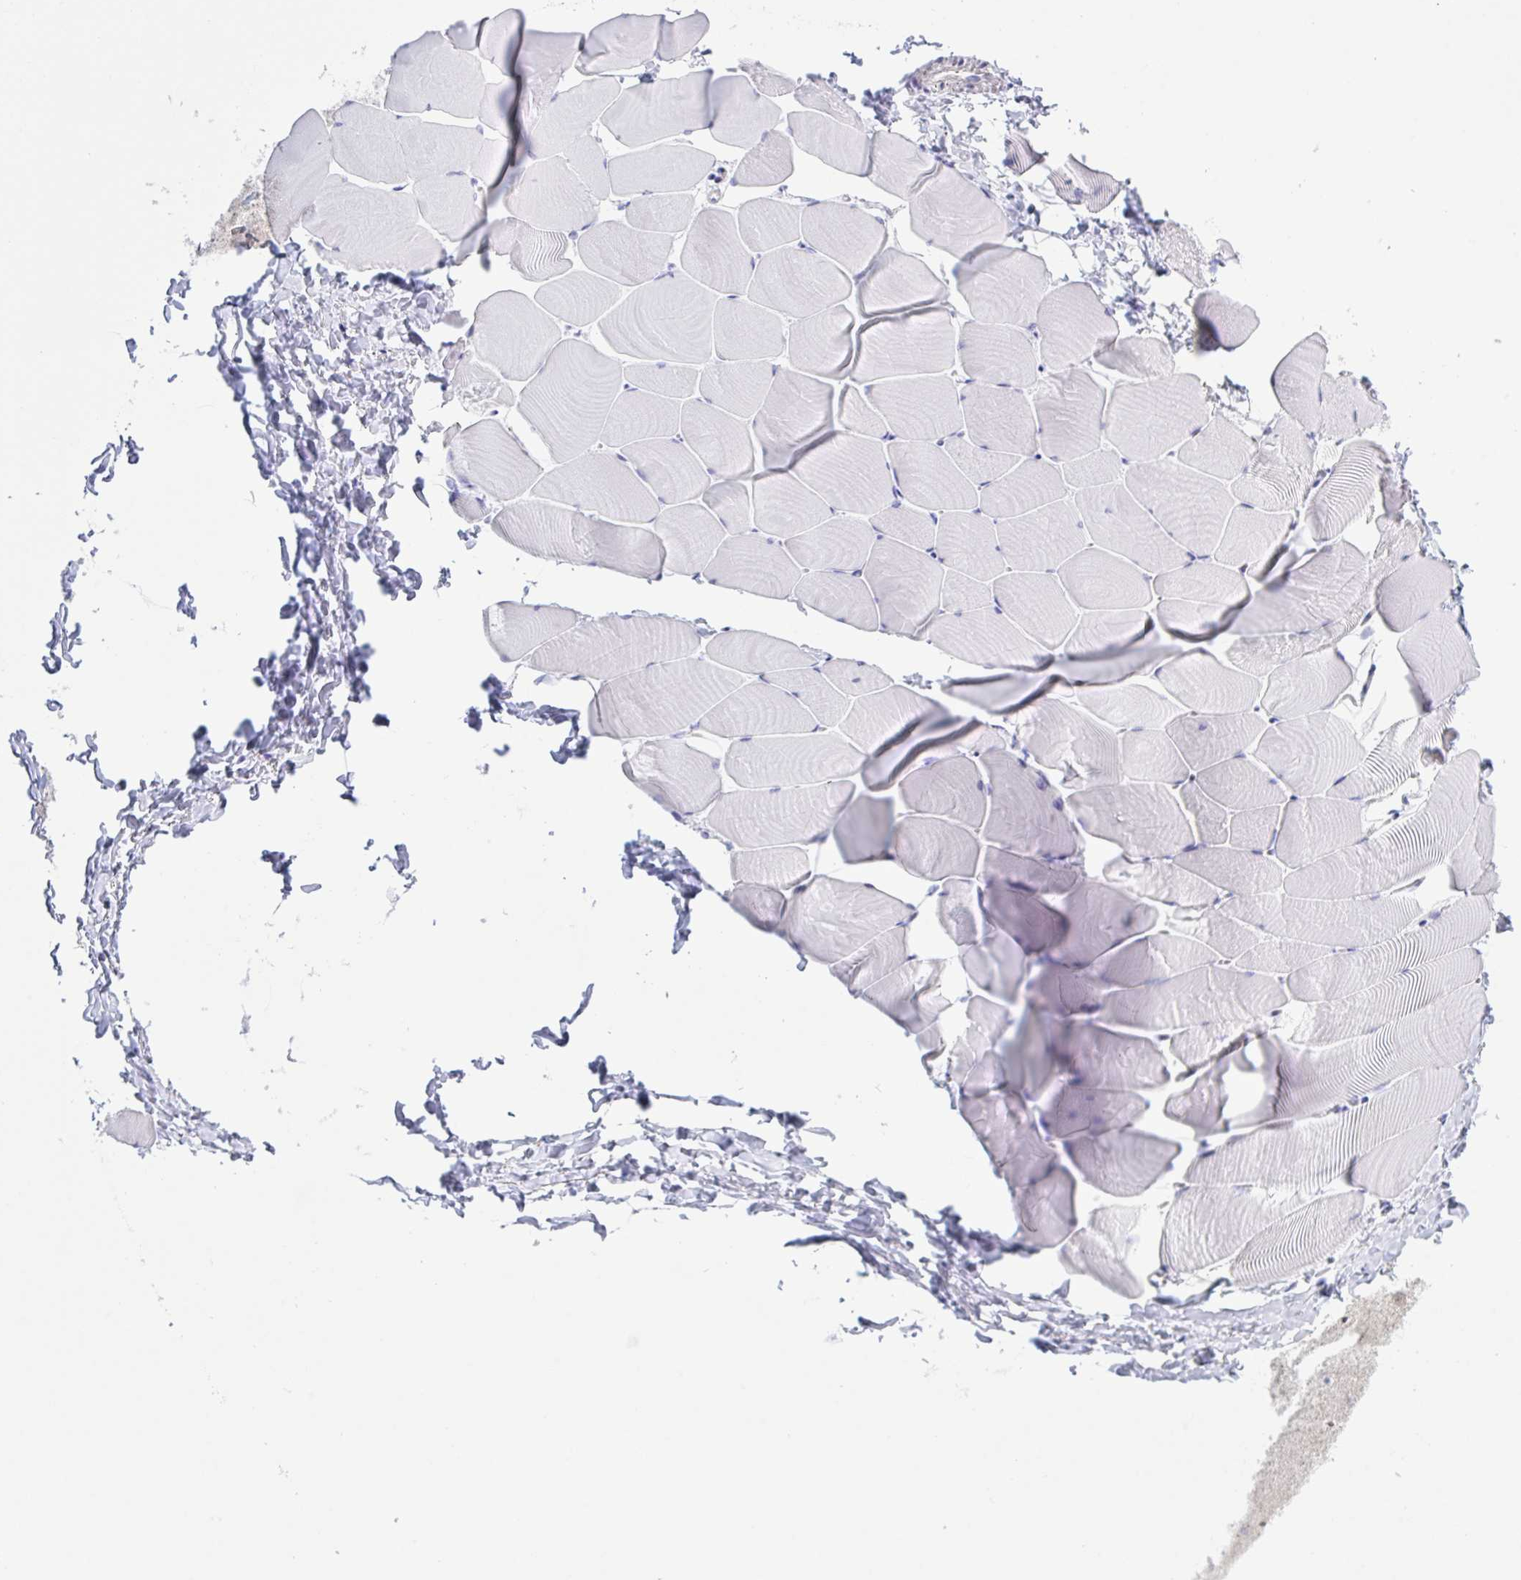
{"staining": {"intensity": "negative", "quantity": "none", "location": "none"}, "tissue": "skeletal muscle", "cell_type": "Myocytes", "image_type": "normal", "snomed": [{"axis": "morphology", "description": "Normal tissue, NOS"}, {"axis": "topography", "description": "Skeletal muscle"}], "caption": "Immunohistochemistry (IHC) micrograph of normal skeletal muscle: human skeletal muscle stained with DAB (3,3'-diaminobenzidine) exhibits no significant protein staining in myocytes. (DAB IHC with hematoxylin counter stain).", "gene": "CHMP5", "patient": {"sex": "male", "age": 25}}